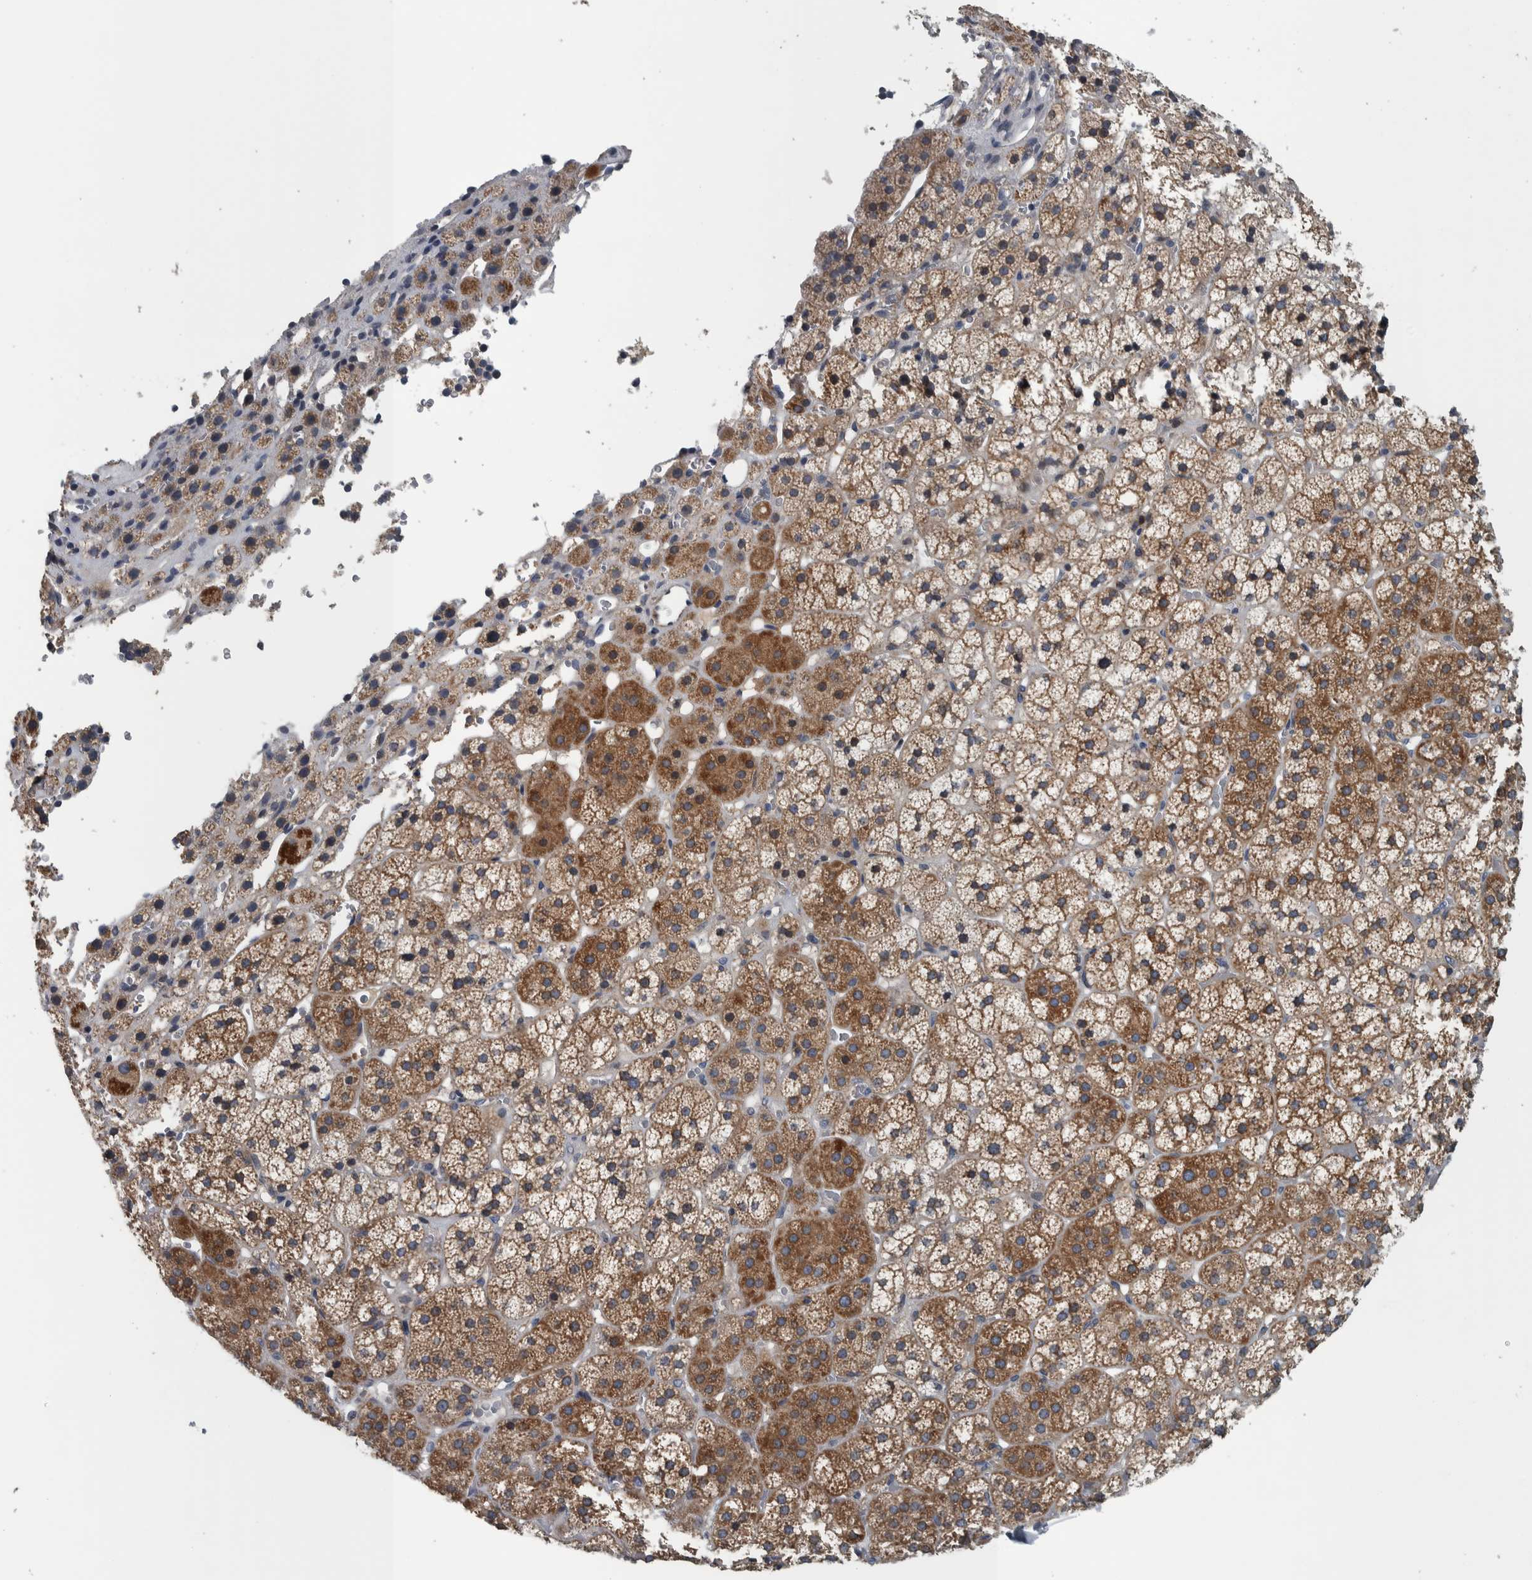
{"staining": {"intensity": "moderate", "quantity": ">75%", "location": "cytoplasmic/membranous"}, "tissue": "adrenal gland", "cell_type": "Glandular cells", "image_type": "normal", "snomed": [{"axis": "morphology", "description": "Normal tissue, NOS"}, {"axis": "topography", "description": "Adrenal gland"}], "caption": "An immunohistochemistry (IHC) image of normal tissue is shown. Protein staining in brown highlights moderate cytoplasmic/membranous positivity in adrenal gland within glandular cells. The protein is stained brown, and the nuclei are stained in blue (DAB (3,3'-diaminobenzidine) IHC with brightfield microscopy, high magnification).", "gene": "BAIAP2L1", "patient": {"sex": "female", "age": 44}}